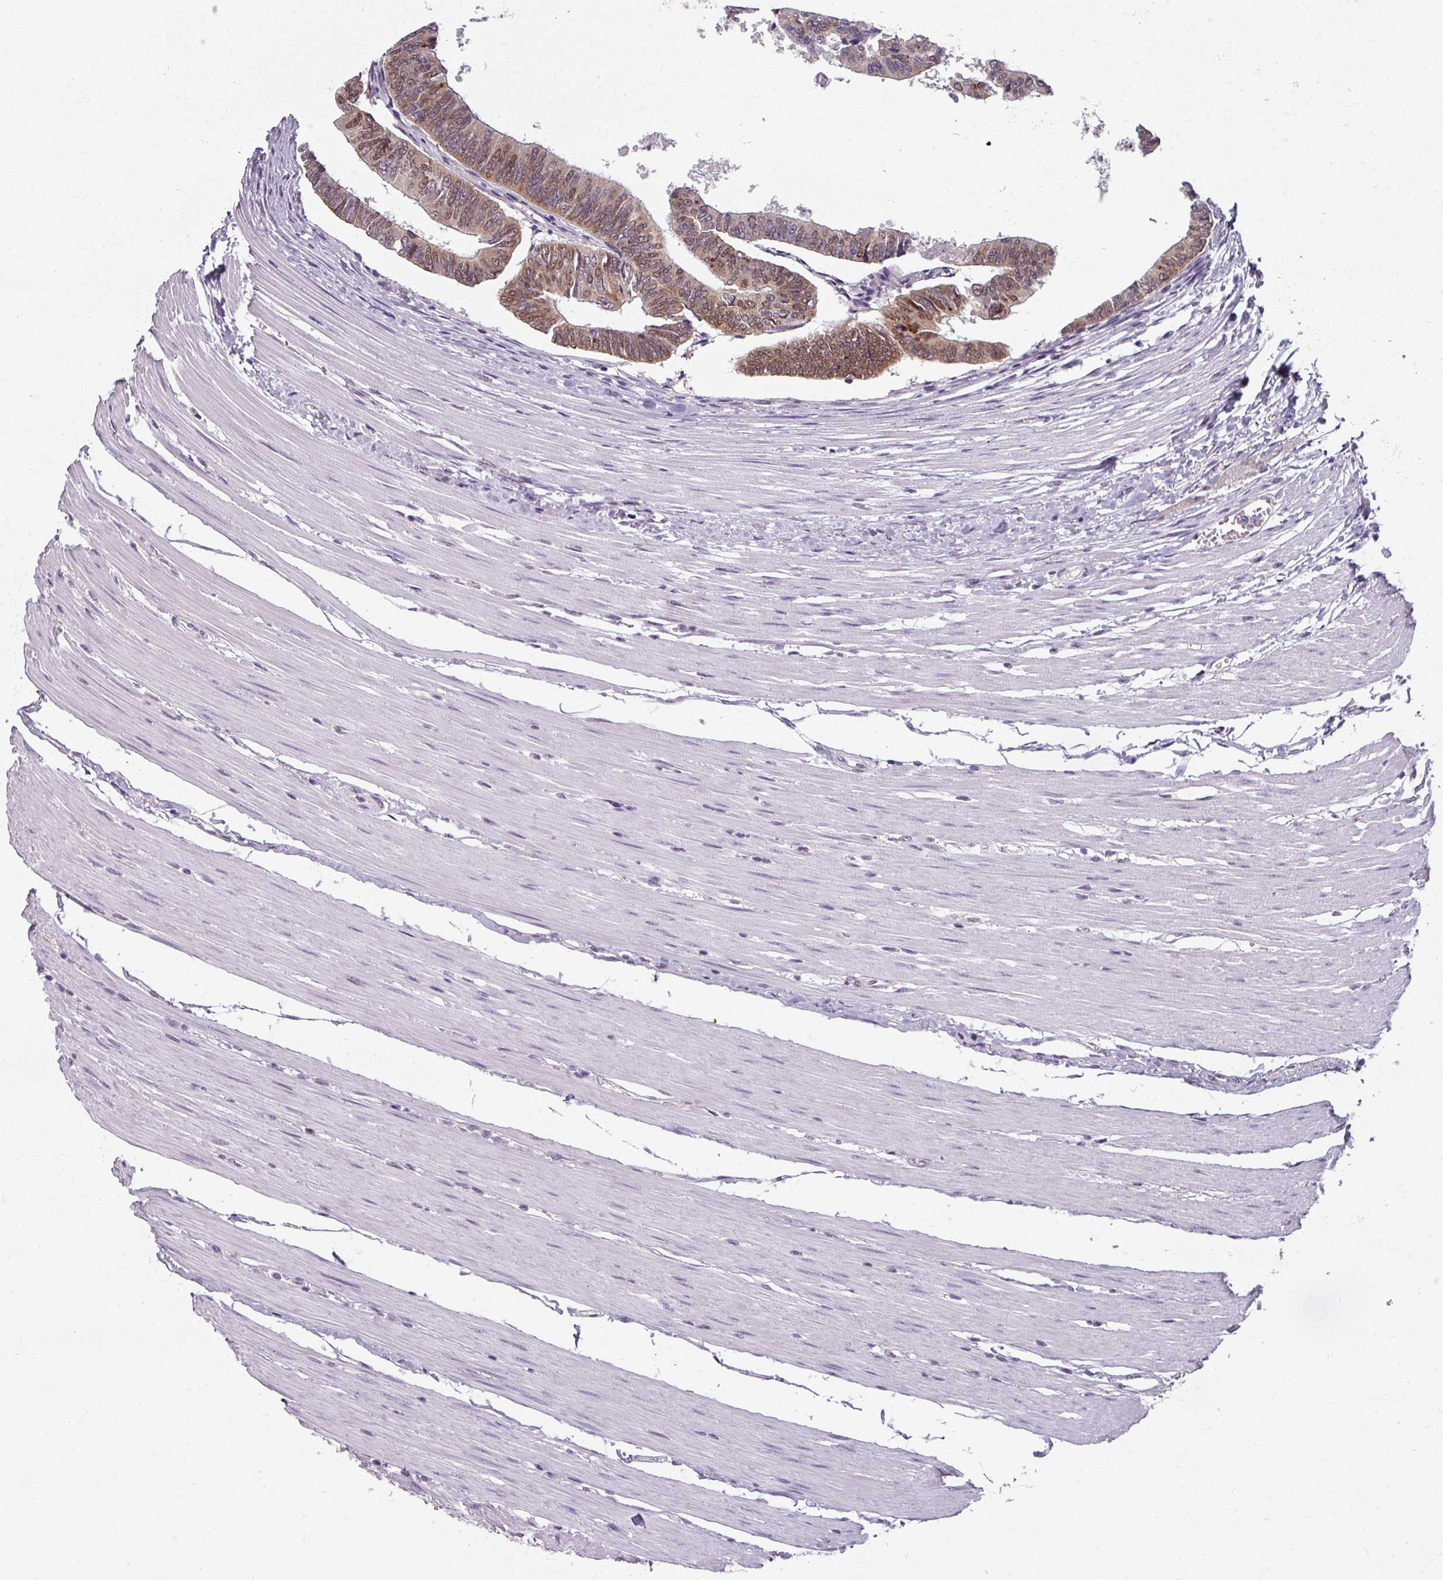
{"staining": {"intensity": "moderate", "quantity": ">75%", "location": "cytoplasmic/membranous,nuclear"}, "tissue": "colorectal cancer", "cell_type": "Tumor cells", "image_type": "cancer", "snomed": [{"axis": "morphology", "description": "Adenocarcinoma, NOS"}, {"axis": "topography", "description": "Rectum"}], "caption": "Immunohistochemical staining of human colorectal cancer (adenocarcinoma) displays medium levels of moderate cytoplasmic/membranous and nuclear protein expression in about >75% of tumor cells. Using DAB (brown) and hematoxylin (blue) stains, captured at high magnification using brightfield microscopy.", "gene": "RIPOR3", "patient": {"sex": "female", "age": 65}}